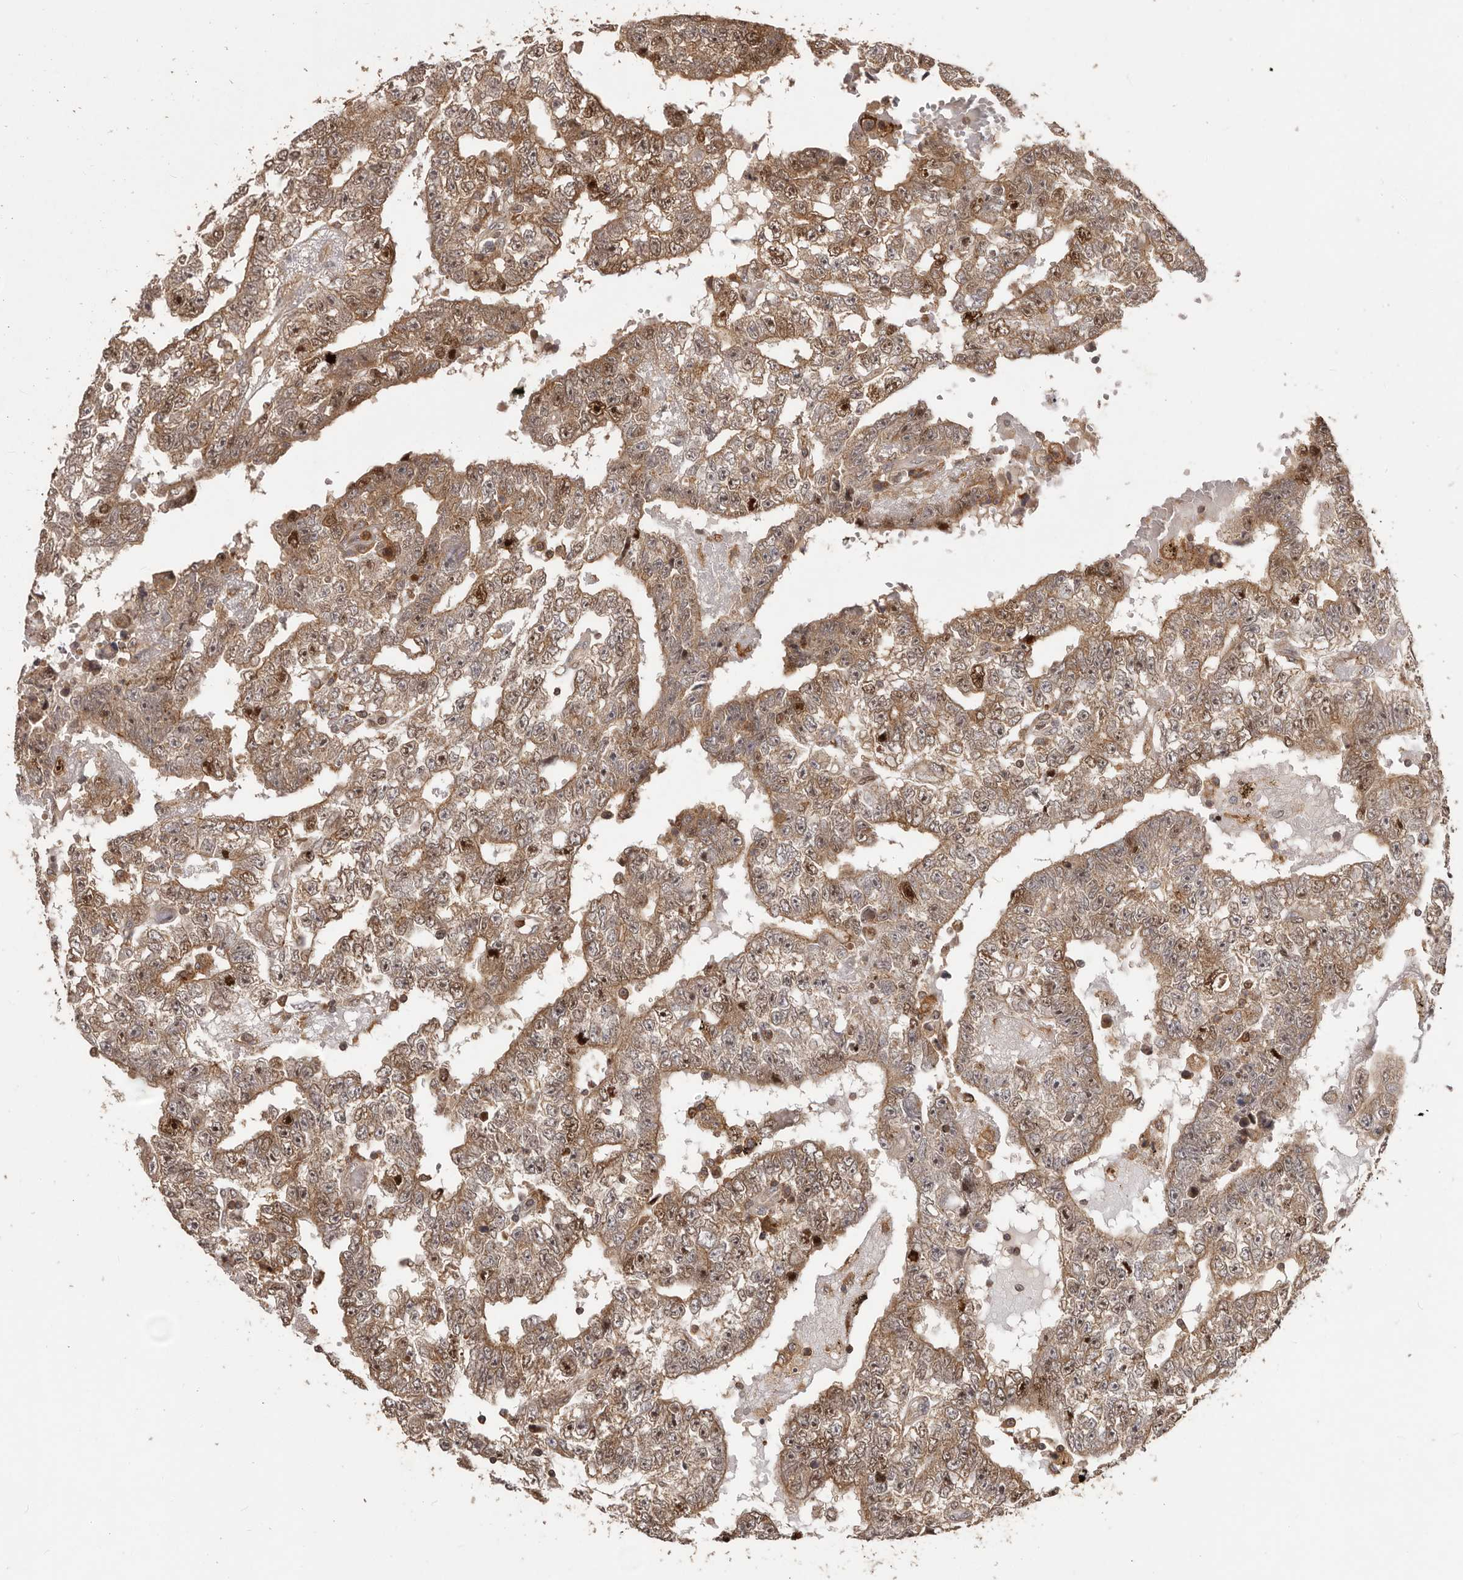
{"staining": {"intensity": "moderate", "quantity": ">75%", "location": "cytoplasmic/membranous,nuclear"}, "tissue": "testis cancer", "cell_type": "Tumor cells", "image_type": "cancer", "snomed": [{"axis": "morphology", "description": "Carcinoma, Embryonal, NOS"}, {"axis": "topography", "description": "Testis"}], "caption": "Protein staining shows moderate cytoplasmic/membranous and nuclear positivity in about >75% of tumor cells in embryonal carcinoma (testis). (brown staining indicates protein expression, while blue staining denotes nuclei).", "gene": "RNF187", "patient": {"sex": "male", "age": 25}}